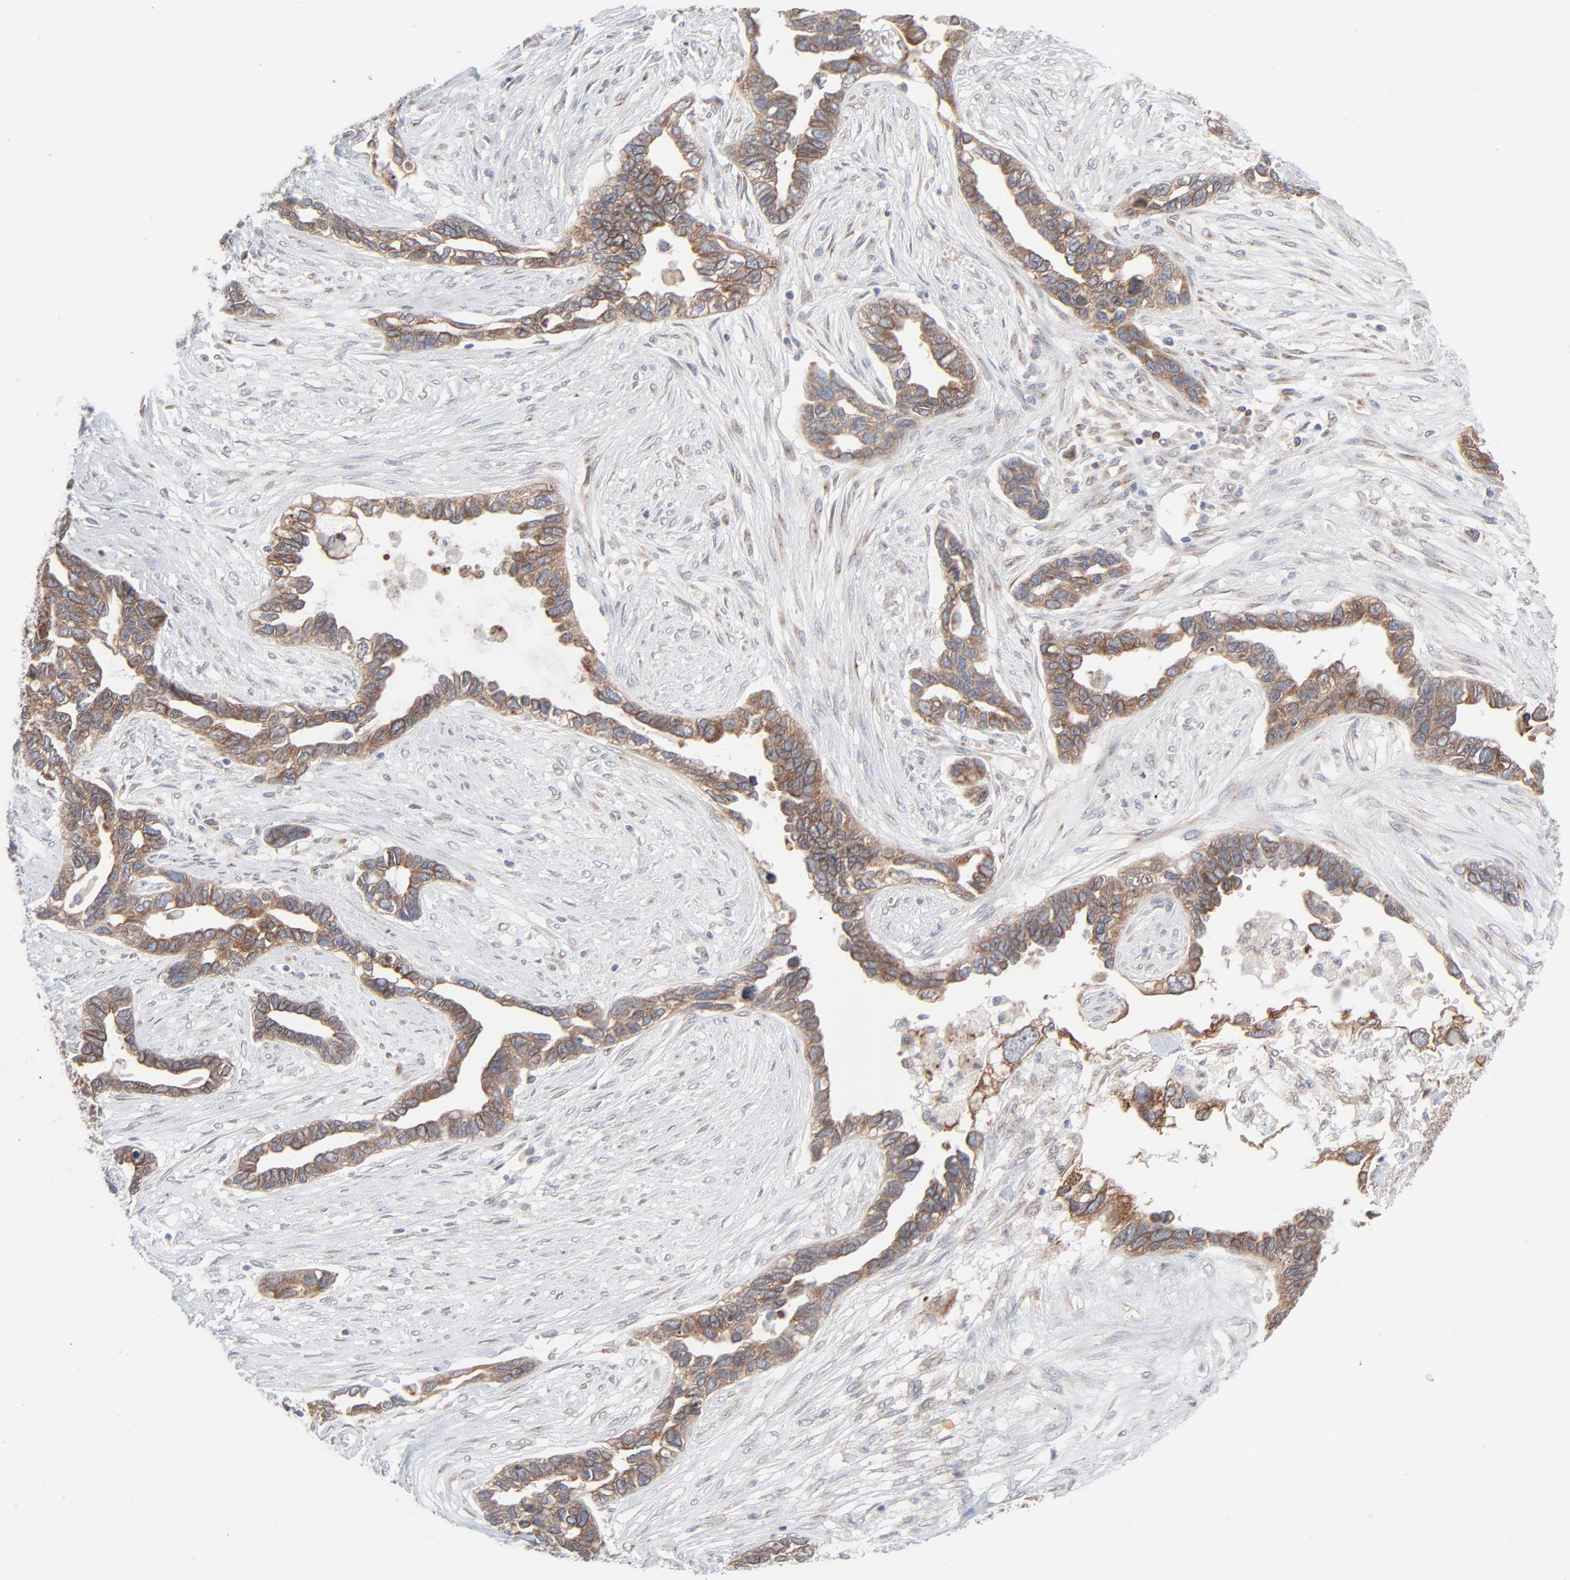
{"staining": {"intensity": "strong", "quantity": ">75%", "location": "cytoplasmic/membranous"}, "tissue": "ovarian cancer", "cell_type": "Tumor cells", "image_type": "cancer", "snomed": [{"axis": "morphology", "description": "Cystadenocarcinoma, serous, NOS"}, {"axis": "topography", "description": "Ovary"}], "caption": "DAB (3,3'-diaminobenzidine) immunohistochemical staining of human ovarian serous cystadenocarcinoma displays strong cytoplasmic/membranous protein staining in approximately >75% of tumor cells.", "gene": "KDSR", "patient": {"sex": "female", "age": 54}}